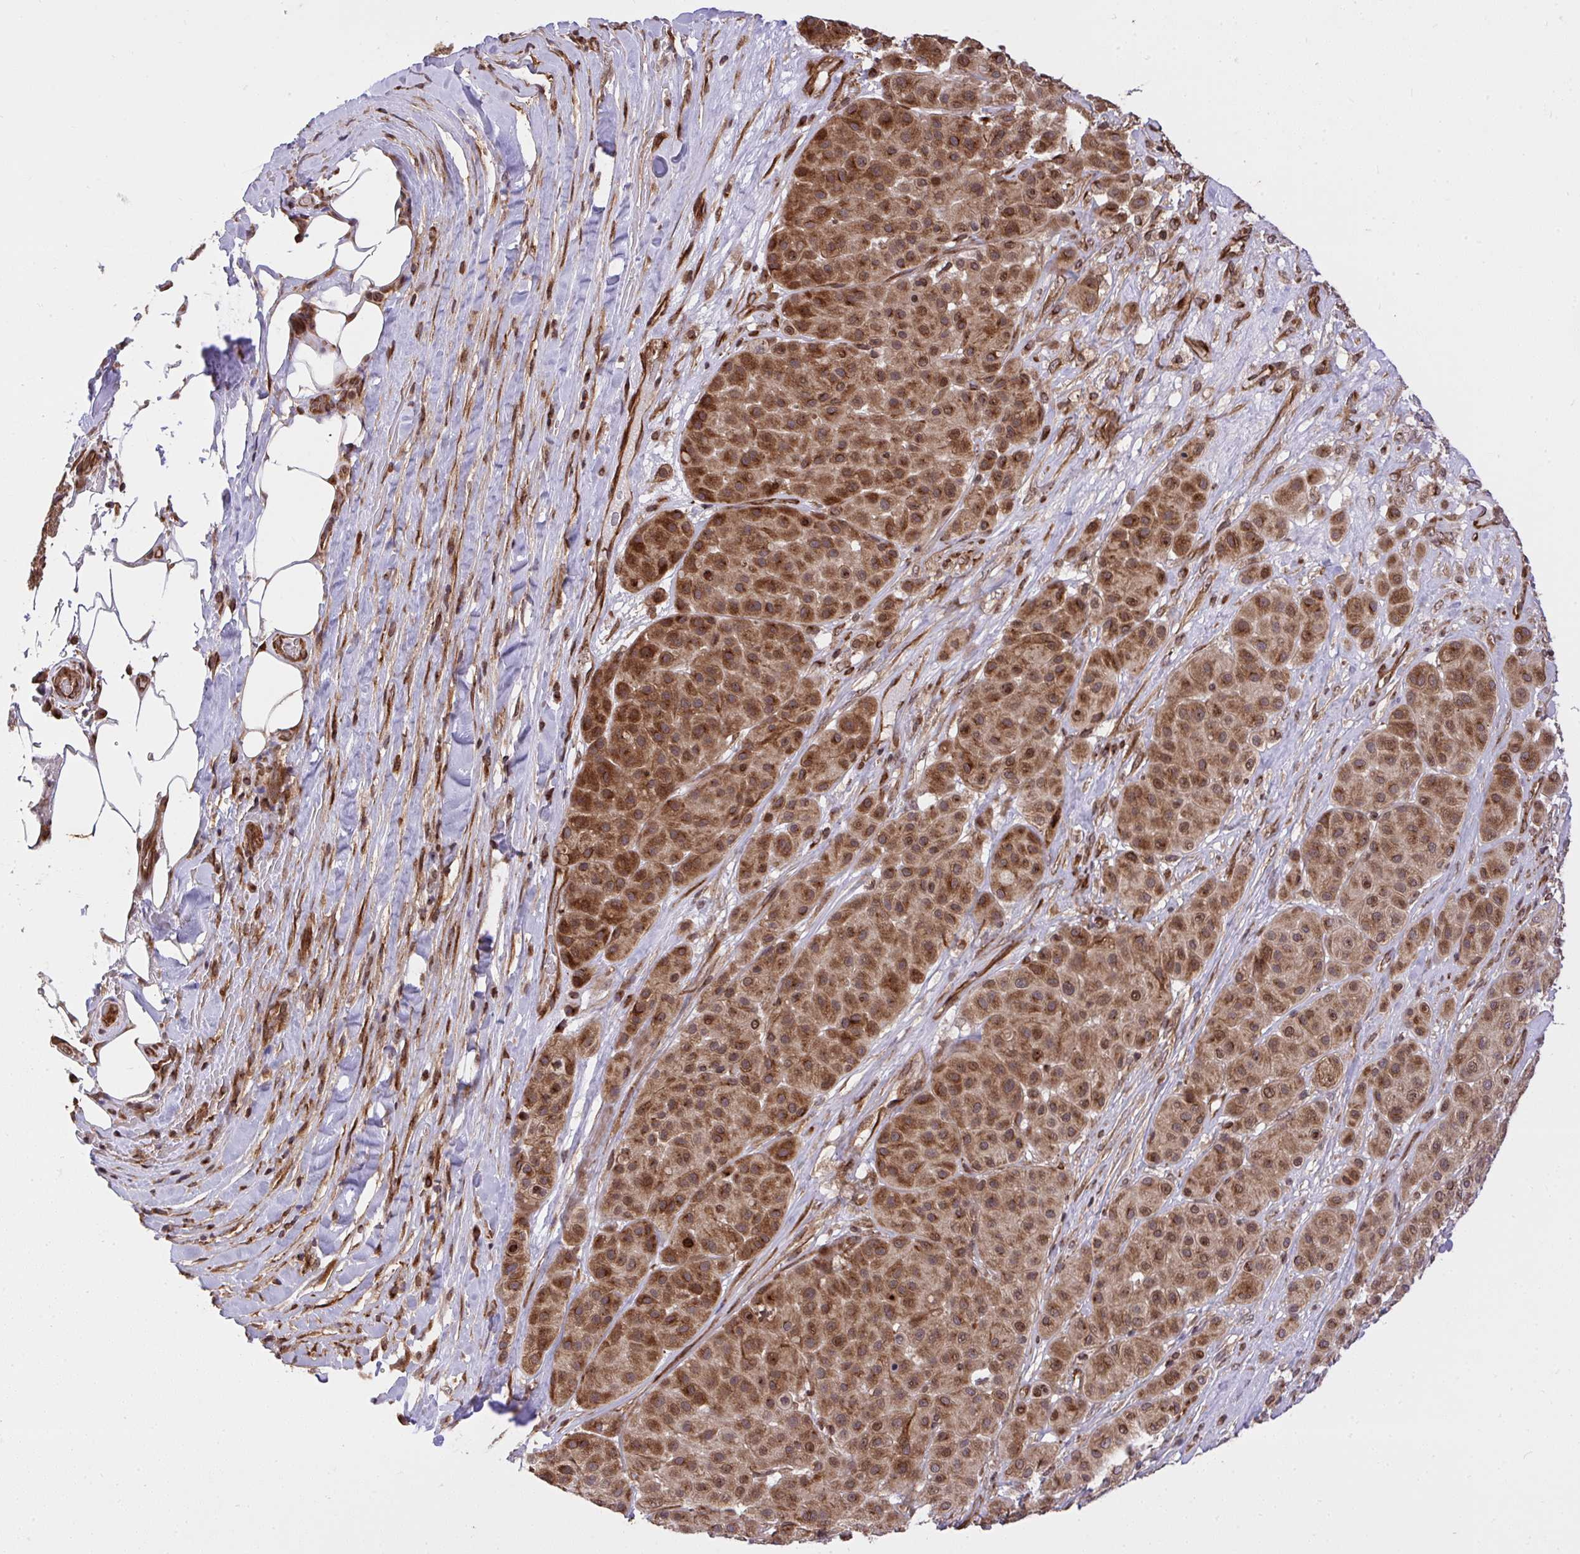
{"staining": {"intensity": "moderate", "quantity": ">75%", "location": "cytoplasmic/membranous"}, "tissue": "melanoma", "cell_type": "Tumor cells", "image_type": "cancer", "snomed": [{"axis": "morphology", "description": "Malignant melanoma, Metastatic site"}, {"axis": "topography", "description": "Smooth muscle"}], "caption": "Brown immunohistochemical staining in human malignant melanoma (metastatic site) demonstrates moderate cytoplasmic/membranous staining in about >75% of tumor cells.", "gene": "ERI1", "patient": {"sex": "male", "age": 41}}